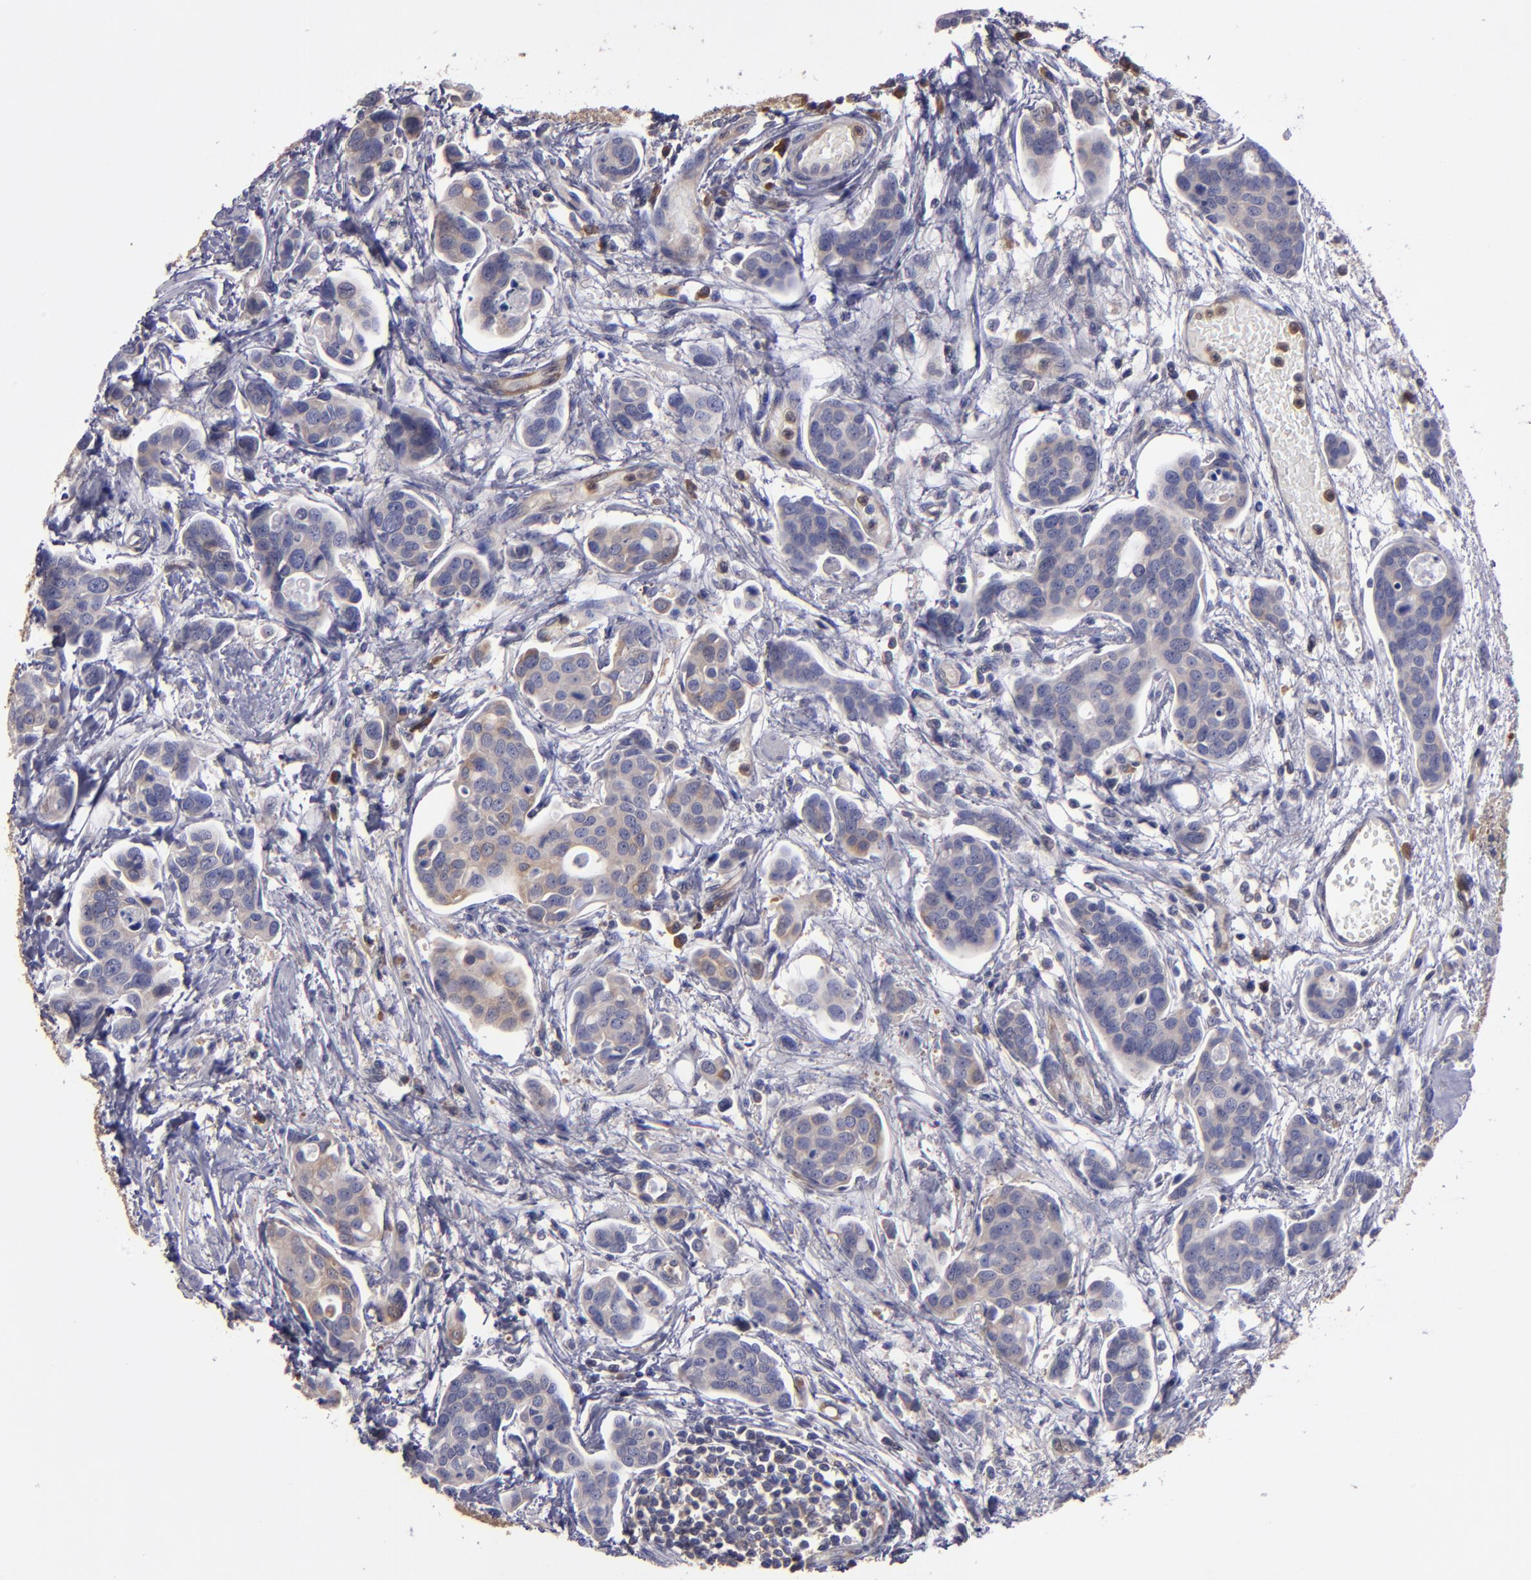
{"staining": {"intensity": "weak", "quantity": "<25%", "location": "cytoplasmic/membranous"}, "tissue": "urothelial cancer", "cell_type": "Tumor cells", "image_type": "cancer", "snomed": [{"axis": "morphology", "description": "Urothelial carcinoma, High grade"}, {"axis": "topography", "description": "Urinary bladder"}], "caption": "DAB immunohistochemical staining of human urothelial cancer displays no significant positivity in tumor cells. (DAB immunohistochemistry (IHC), high magnification).", "gene": "CARS1", "patient": {"sex": "male", "age": 78}}